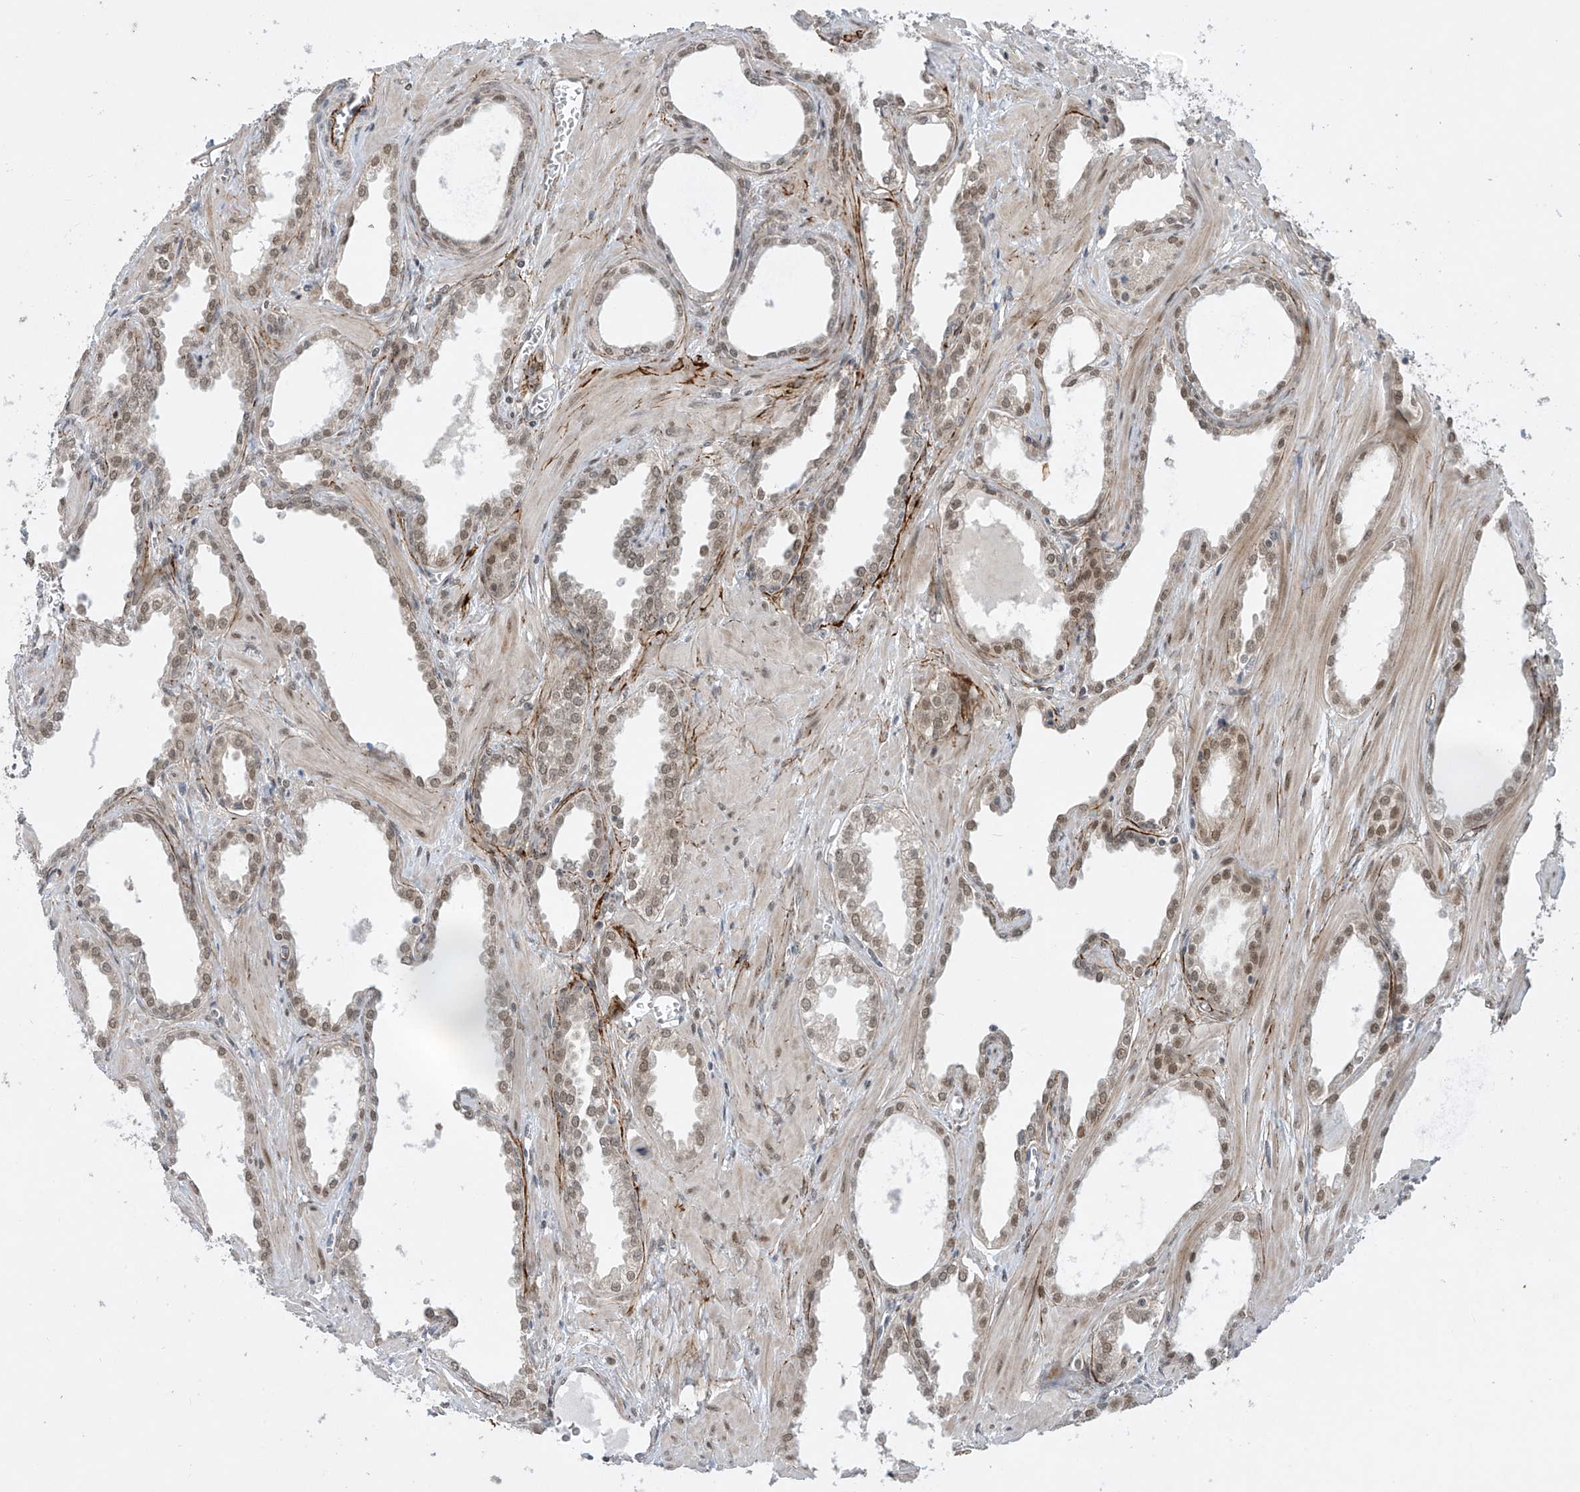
{"staining": {"intensity": "moderate", "quantity": ">75%", "location": "nuclear"}, "tissue": "prostate cancer", "cell_type": "Tumor cells", "image_type": "cancer", "snomed": [{"axis": "morphology", "description": "Adenocarcinoma, Low grade"}, {"axis": "topography", "description": "Prostate"}], "caption": "Approximately >75% of tumor cells in human prostate cancer display moderate nuclear protein staining as visualized by brown immunohistochemical staining.", "gene": "LAGE3", "patient": {"sex": "male", "age": 67}}